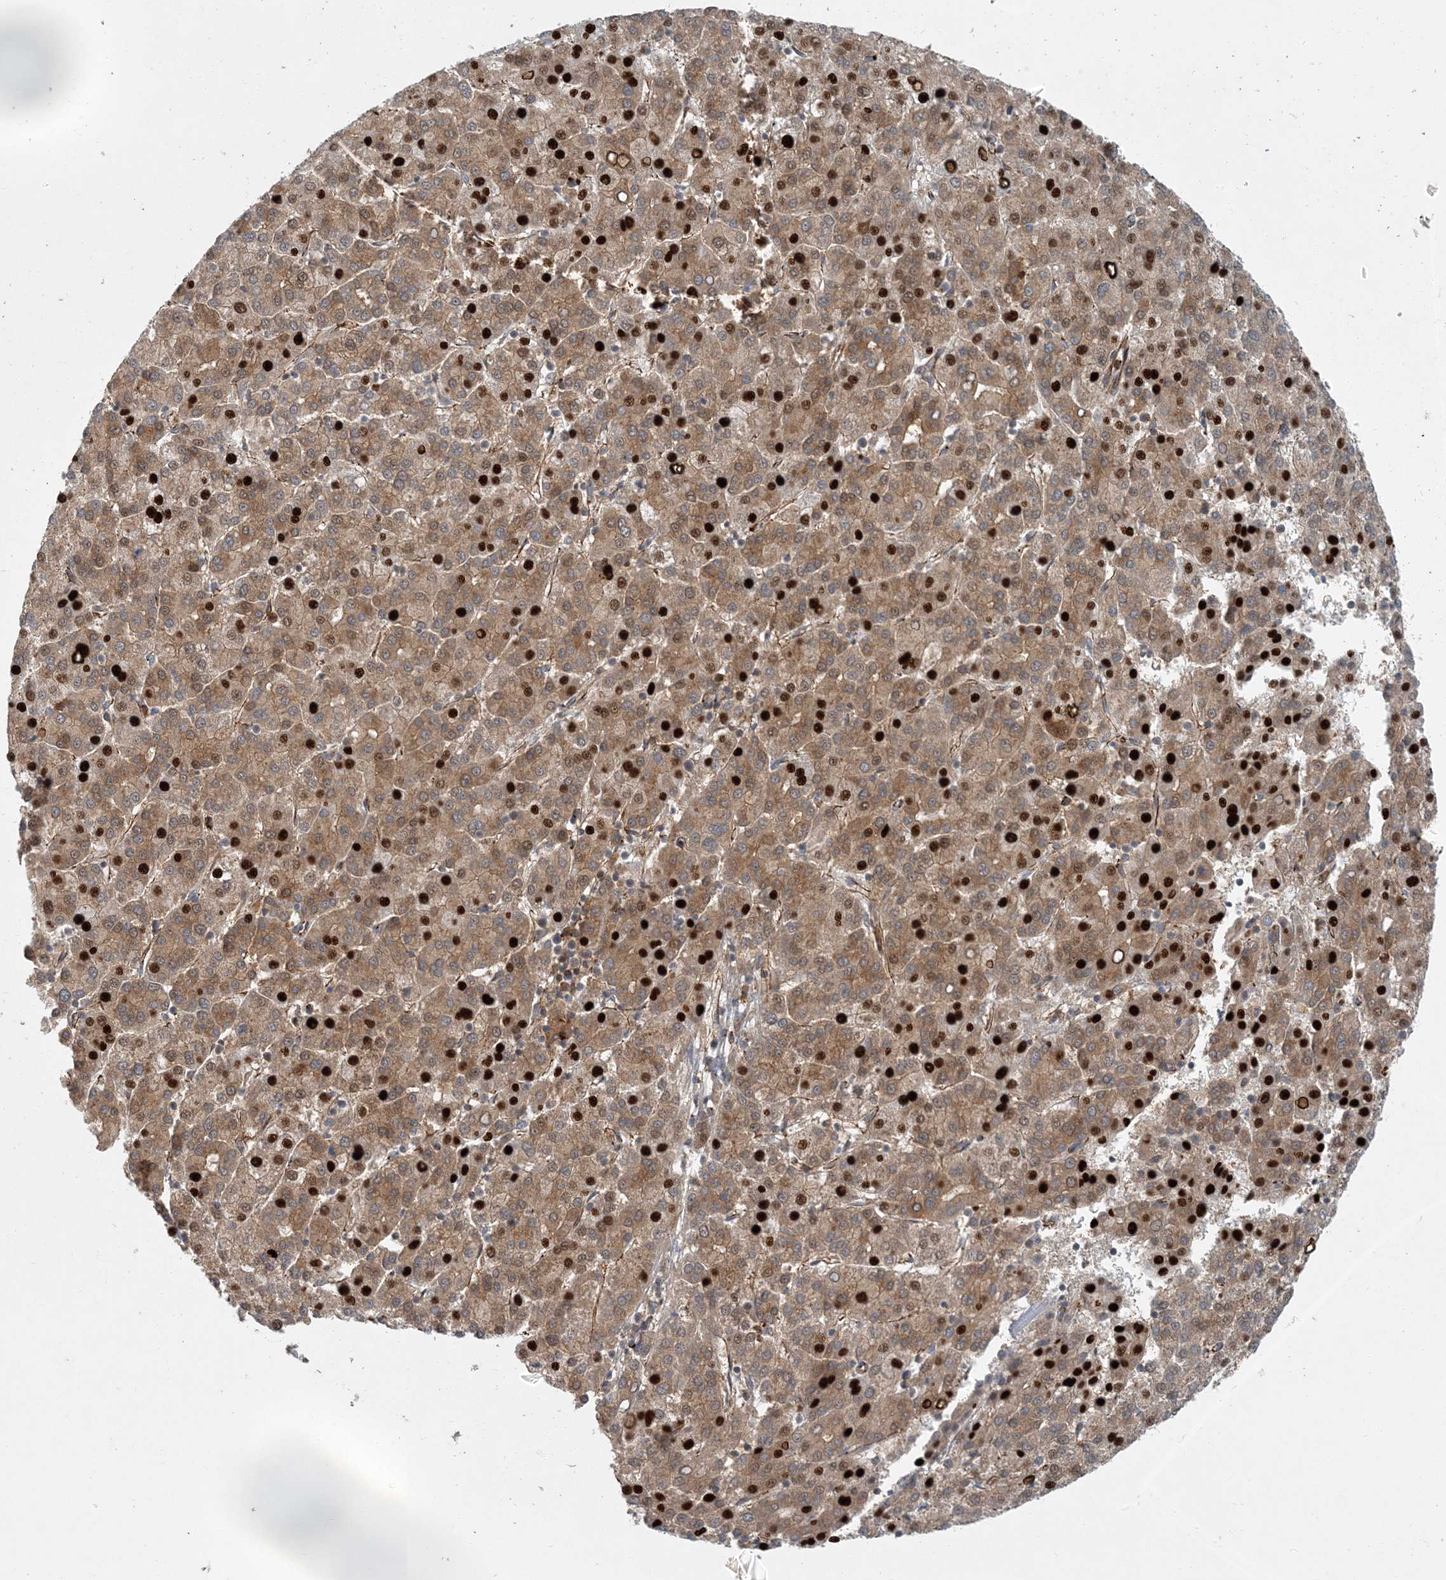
{"staining": {"intensity": "strong", "quantity": ">75%", "location": "cytoplasmic/membranous,nuclear"}, "tissue": "liver cancer", "cell_type": "Tumor cells", "image_type": "cancer", "snomed": [{"axis": "morphology", "description": "Carcinoma, Hepatocellular, NOS"}, {"axis": "topography", "description": "Liver"}], "caption": "IHC (DAB (3,3'-diaminobenzidine)) staining of liver cancer reveals strong cytoplasmic/membranous and nuclear protein staining in approximately >75% of tumor cells.", "gene": "AK9", "patient": {"sex": "female", "age": 58}}